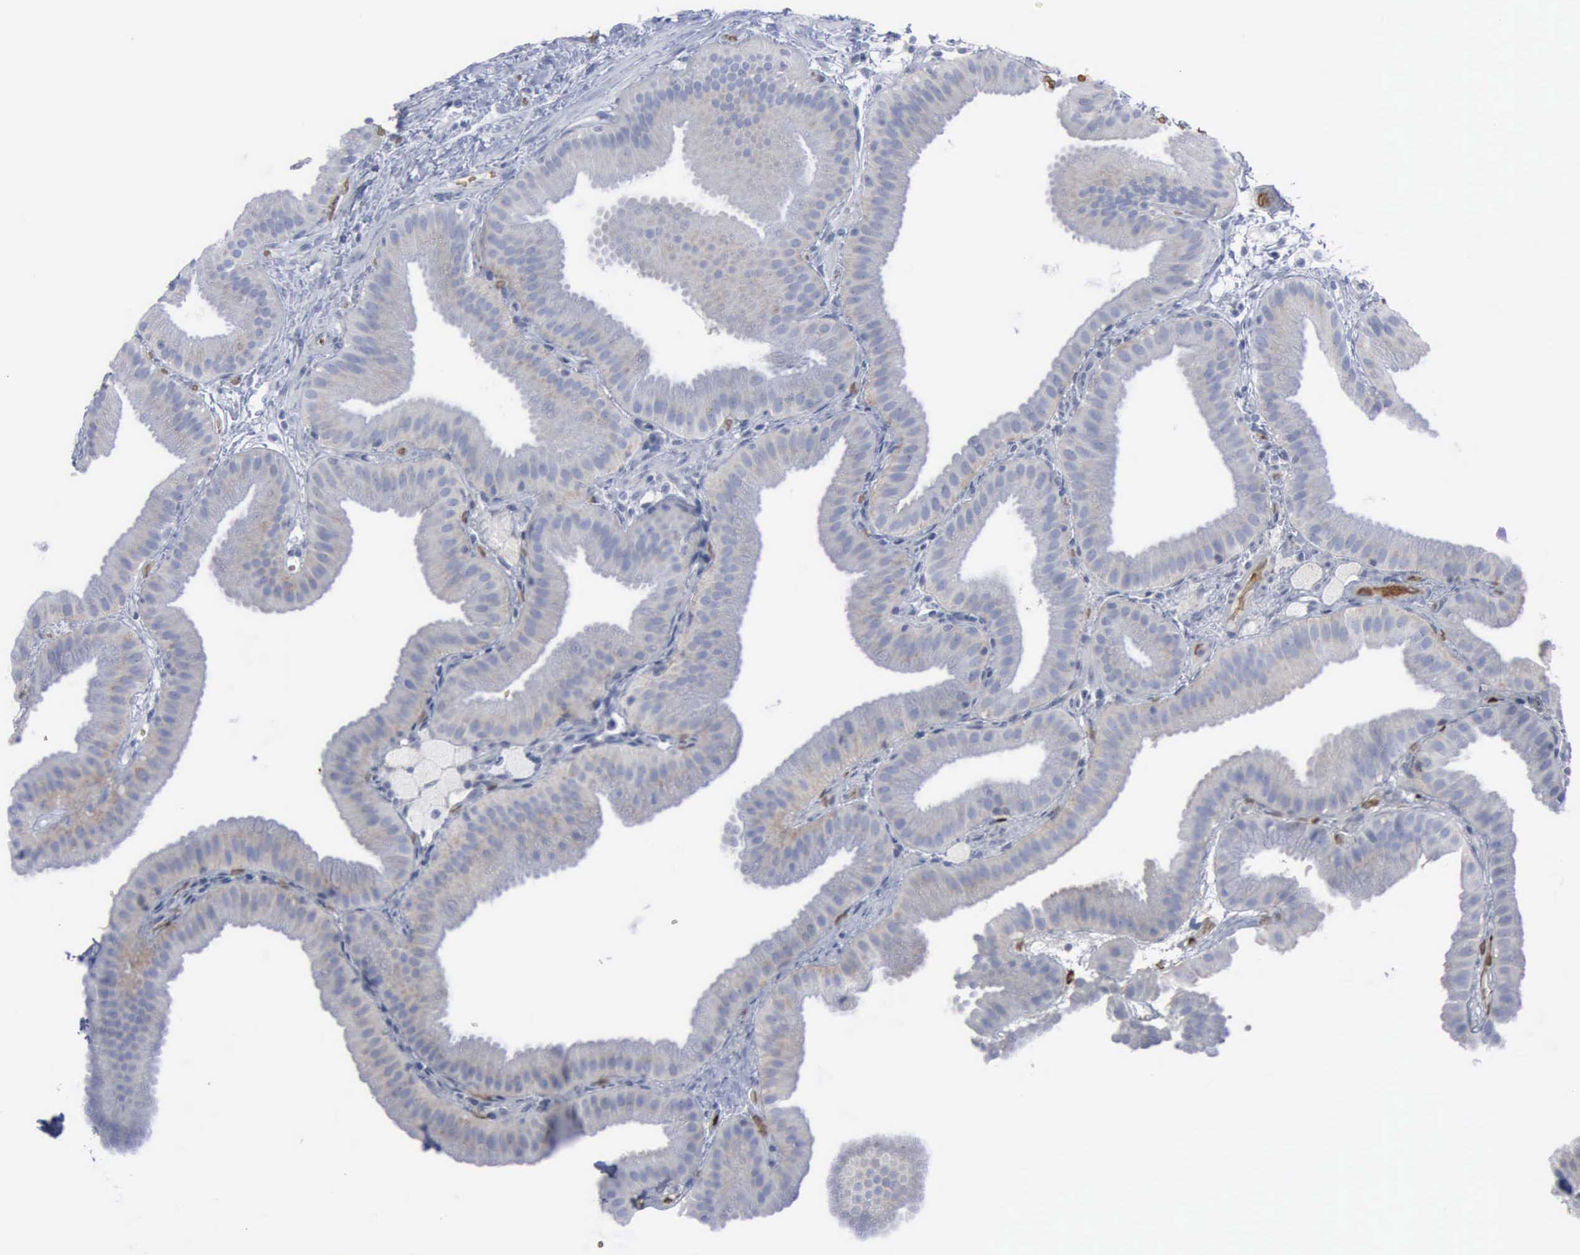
{"staining": {"intensity": "weak", "quantity": "<25%", "location": "cytoplasmic/membranous"}, "tissue": "gallbladder", "cell_type": "Glandular cells", "image_type": "normal", "snomed": [{"axis": "morphology", "description": "Normal tissue, NOS"}, {"axis": "topography", "description": "Gallbladder"}], "caption": "Immunohistochemistry (IHC) image of unremarkable human gallbladder stained for a protein (brown), which shows no staining in glandular cells.", "gene": "TGFB1", "patient": {"sex": "female", "age": 63}}